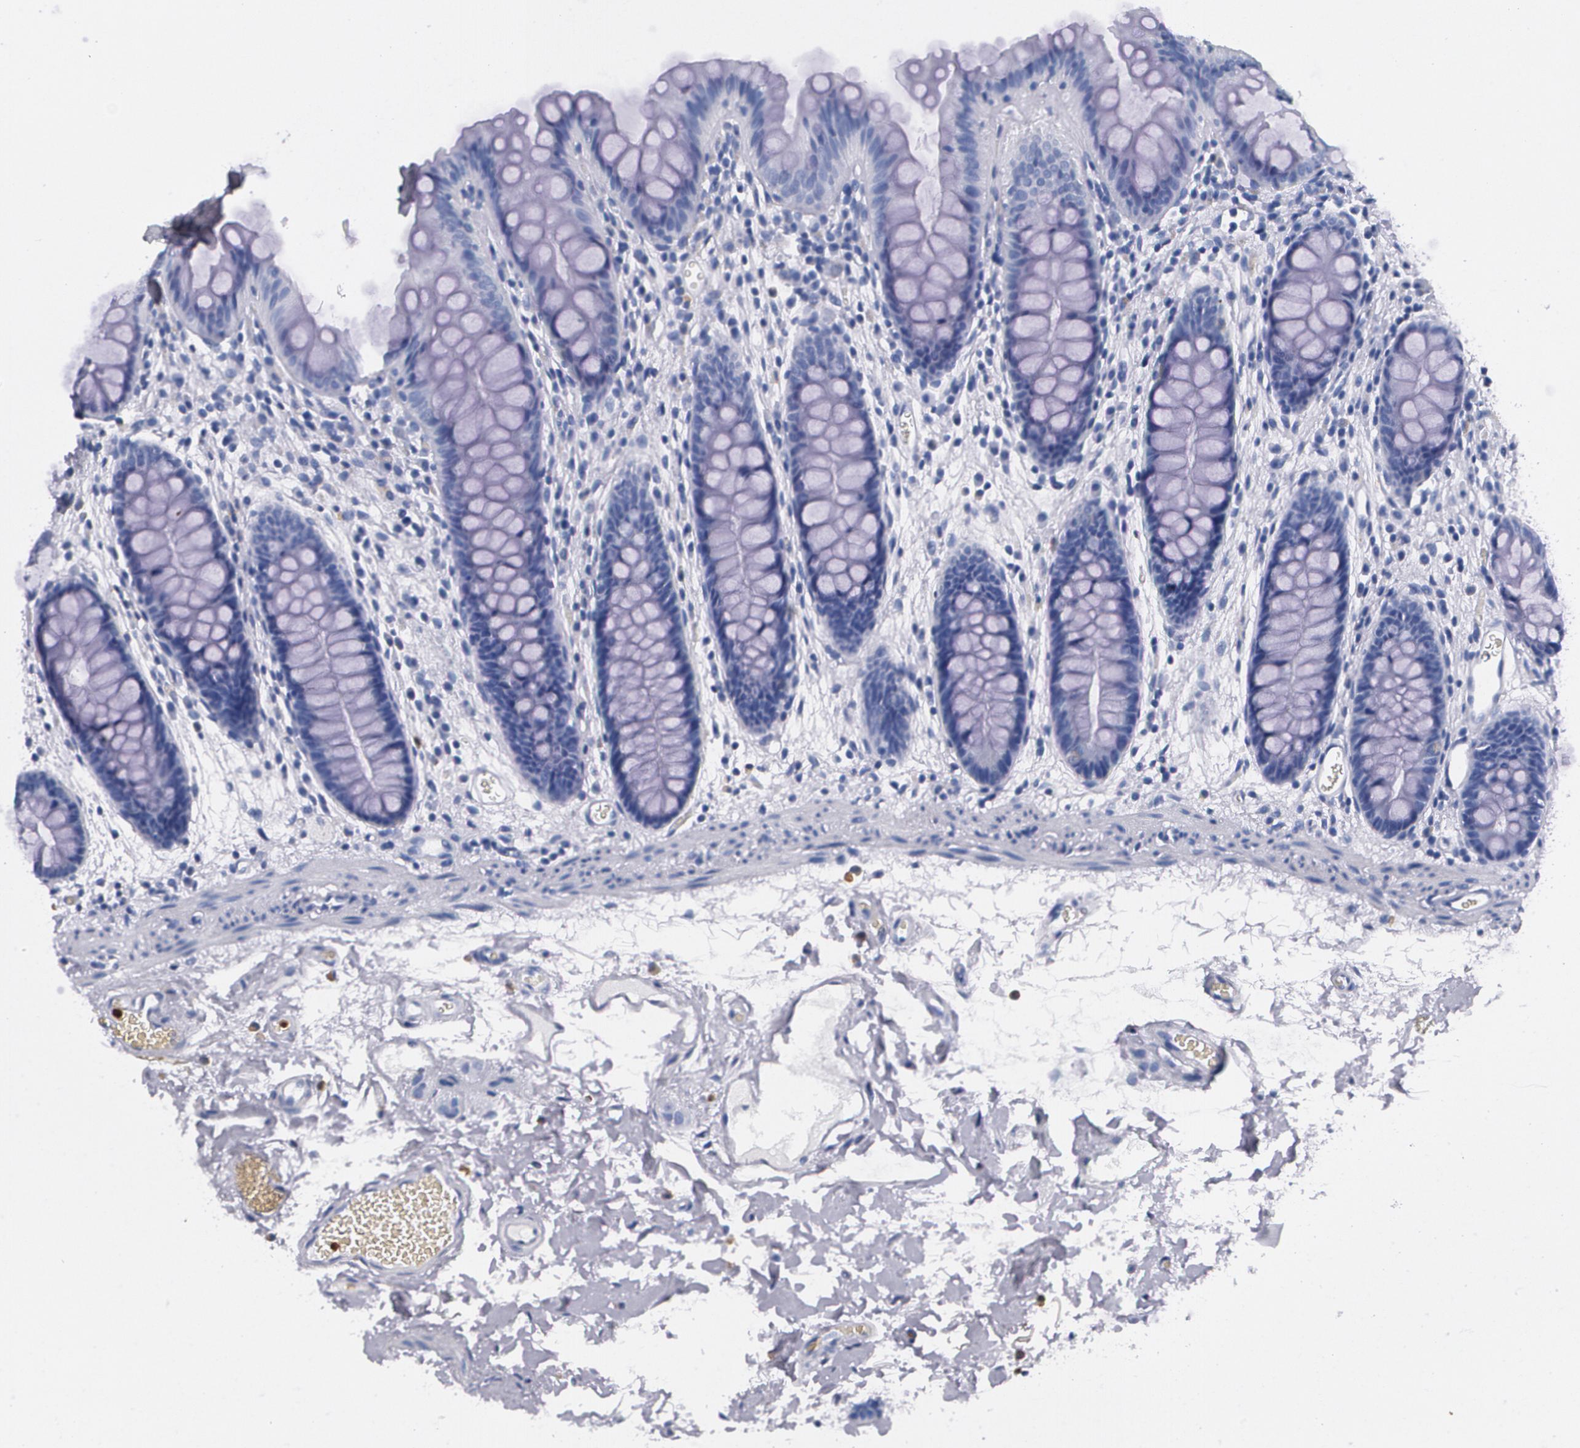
{"staining": {"intensity": "negative", "quantity": "none", "location": "none"}, "tissue": "colon", "cell_type": "Endothelial cells", "image_type": "normal", "snomed": [{"axis": "morphology", "description": "Normal tissue, NOS"}, {"axis": "topography", "description": "Smooth muscle"}, {"axis": "topography", "description": "Colon"}], "caption": "Histopathology image shows no protein positivity in endothelial cells of benign colon.", "gene": "S100A8", "patient": {"sex": "male", "age": 67}}